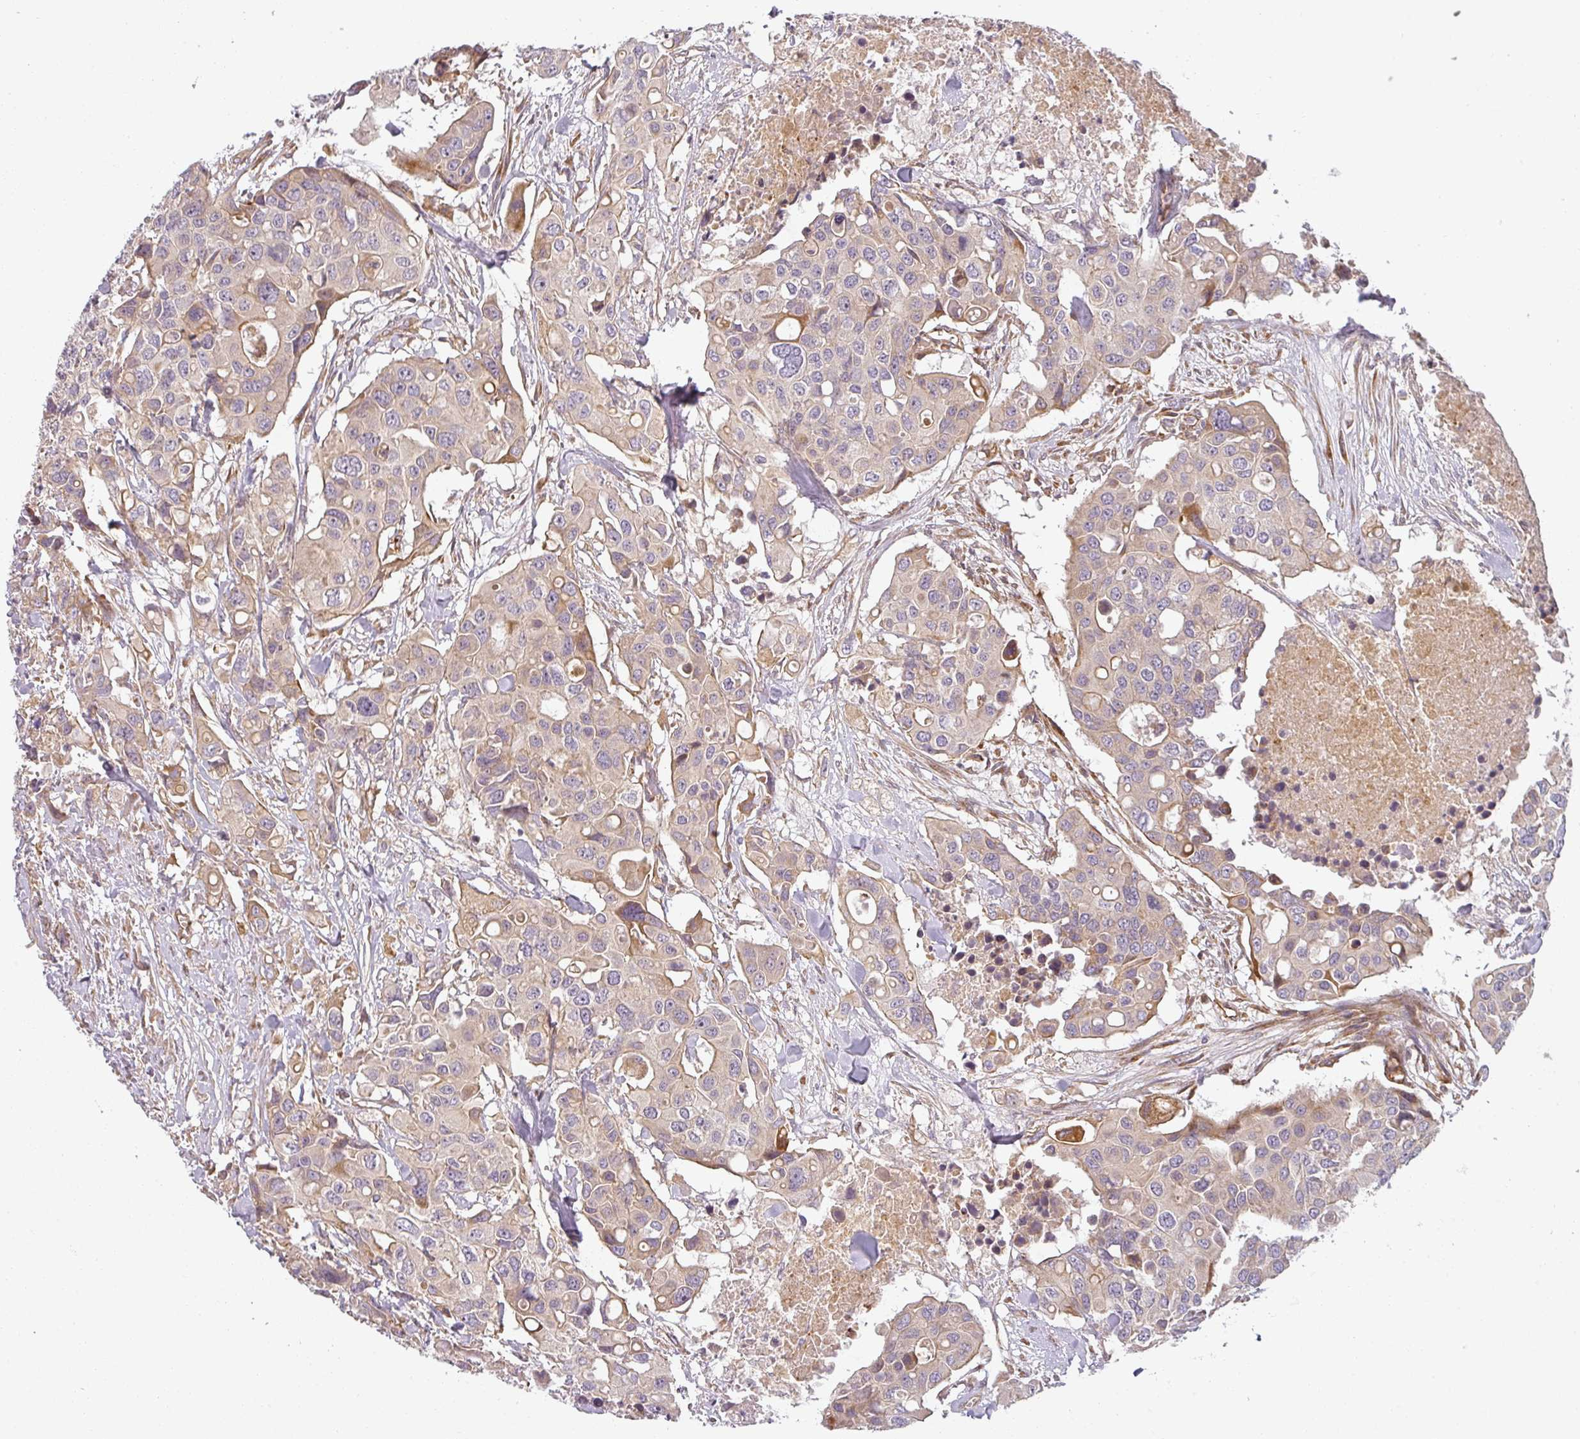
{"staining": {"intensity": "weak", "quantity": "25%-75%", "location": "cytoplasmic/membranous"}, "tissue": "colorectal cancer", "cell_type": "Tumor cells", "image_type": "cancer", "snomed": [{"axis": "morphology", "description": "Adenocarcinoma, NOS"}, {"axis": "topography", "description": "Colon"}], "caption": "A brown stain labels weak cytoplasmic/membranous staining of a protein in human colorectal cancer (adenocarcinoma) tumor cells.", "gene": "CNOT1", "patient": {"sex": "male", "age": 77}}